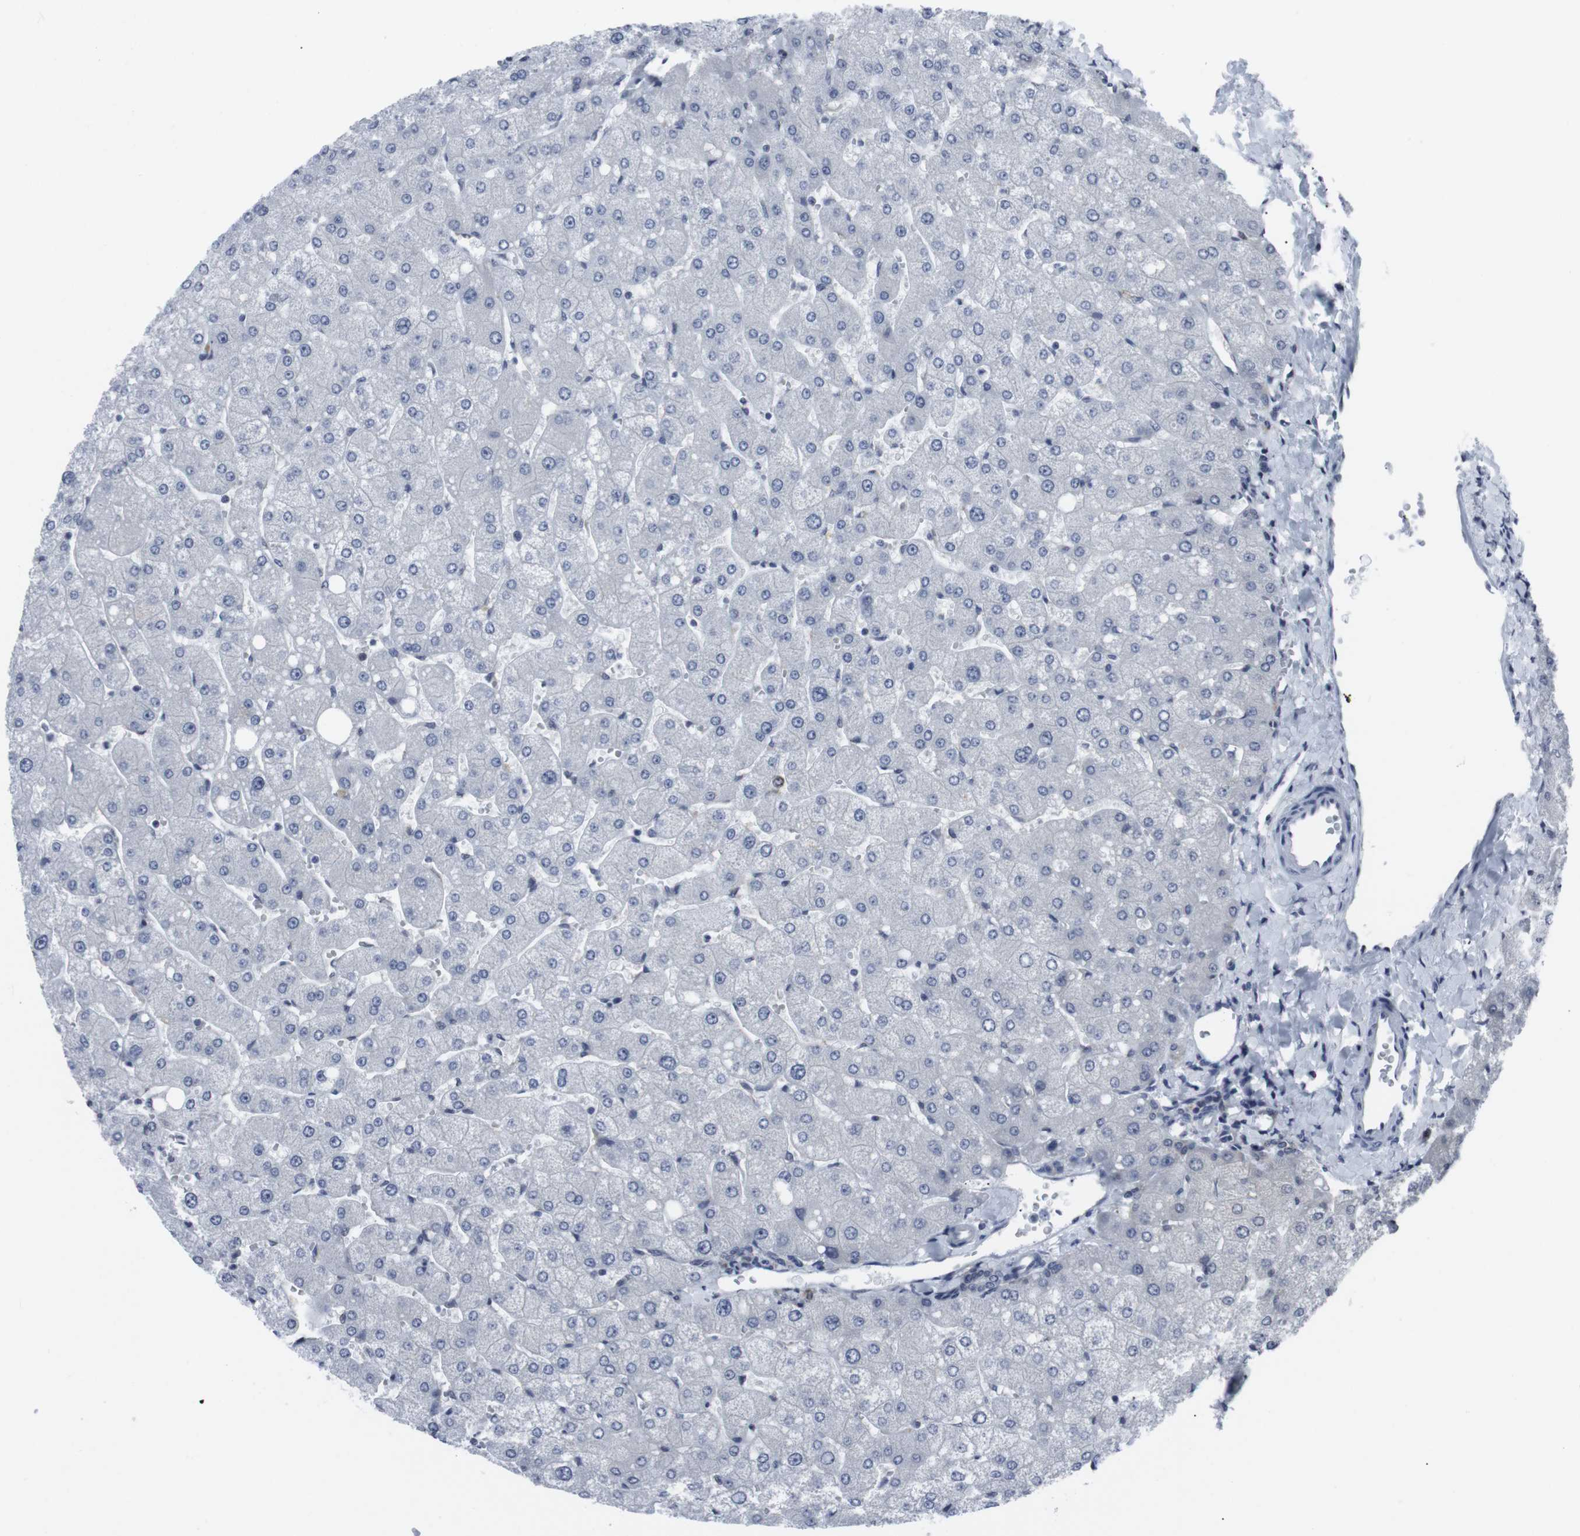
{"staining": {"intensity": "negative", "quantity": "none", "location": "none"}, "tissue": "liver", "cell_type": "Cholangiocytes", "image_type": "normal", "snomed": [{"axis": "morphology", "description": "Normal tissue, NOS"}, {"axis": "topography", "description": "Liver"}], "caption": "IHC photomicrograph of normal liver: liver stained with DAB (3,3'-diaminobenzidine) reveals no significant protein positivity in cholangiocytes.", "gene": "GEMIN2", "patient": {"sex": "male", "age": 55}}